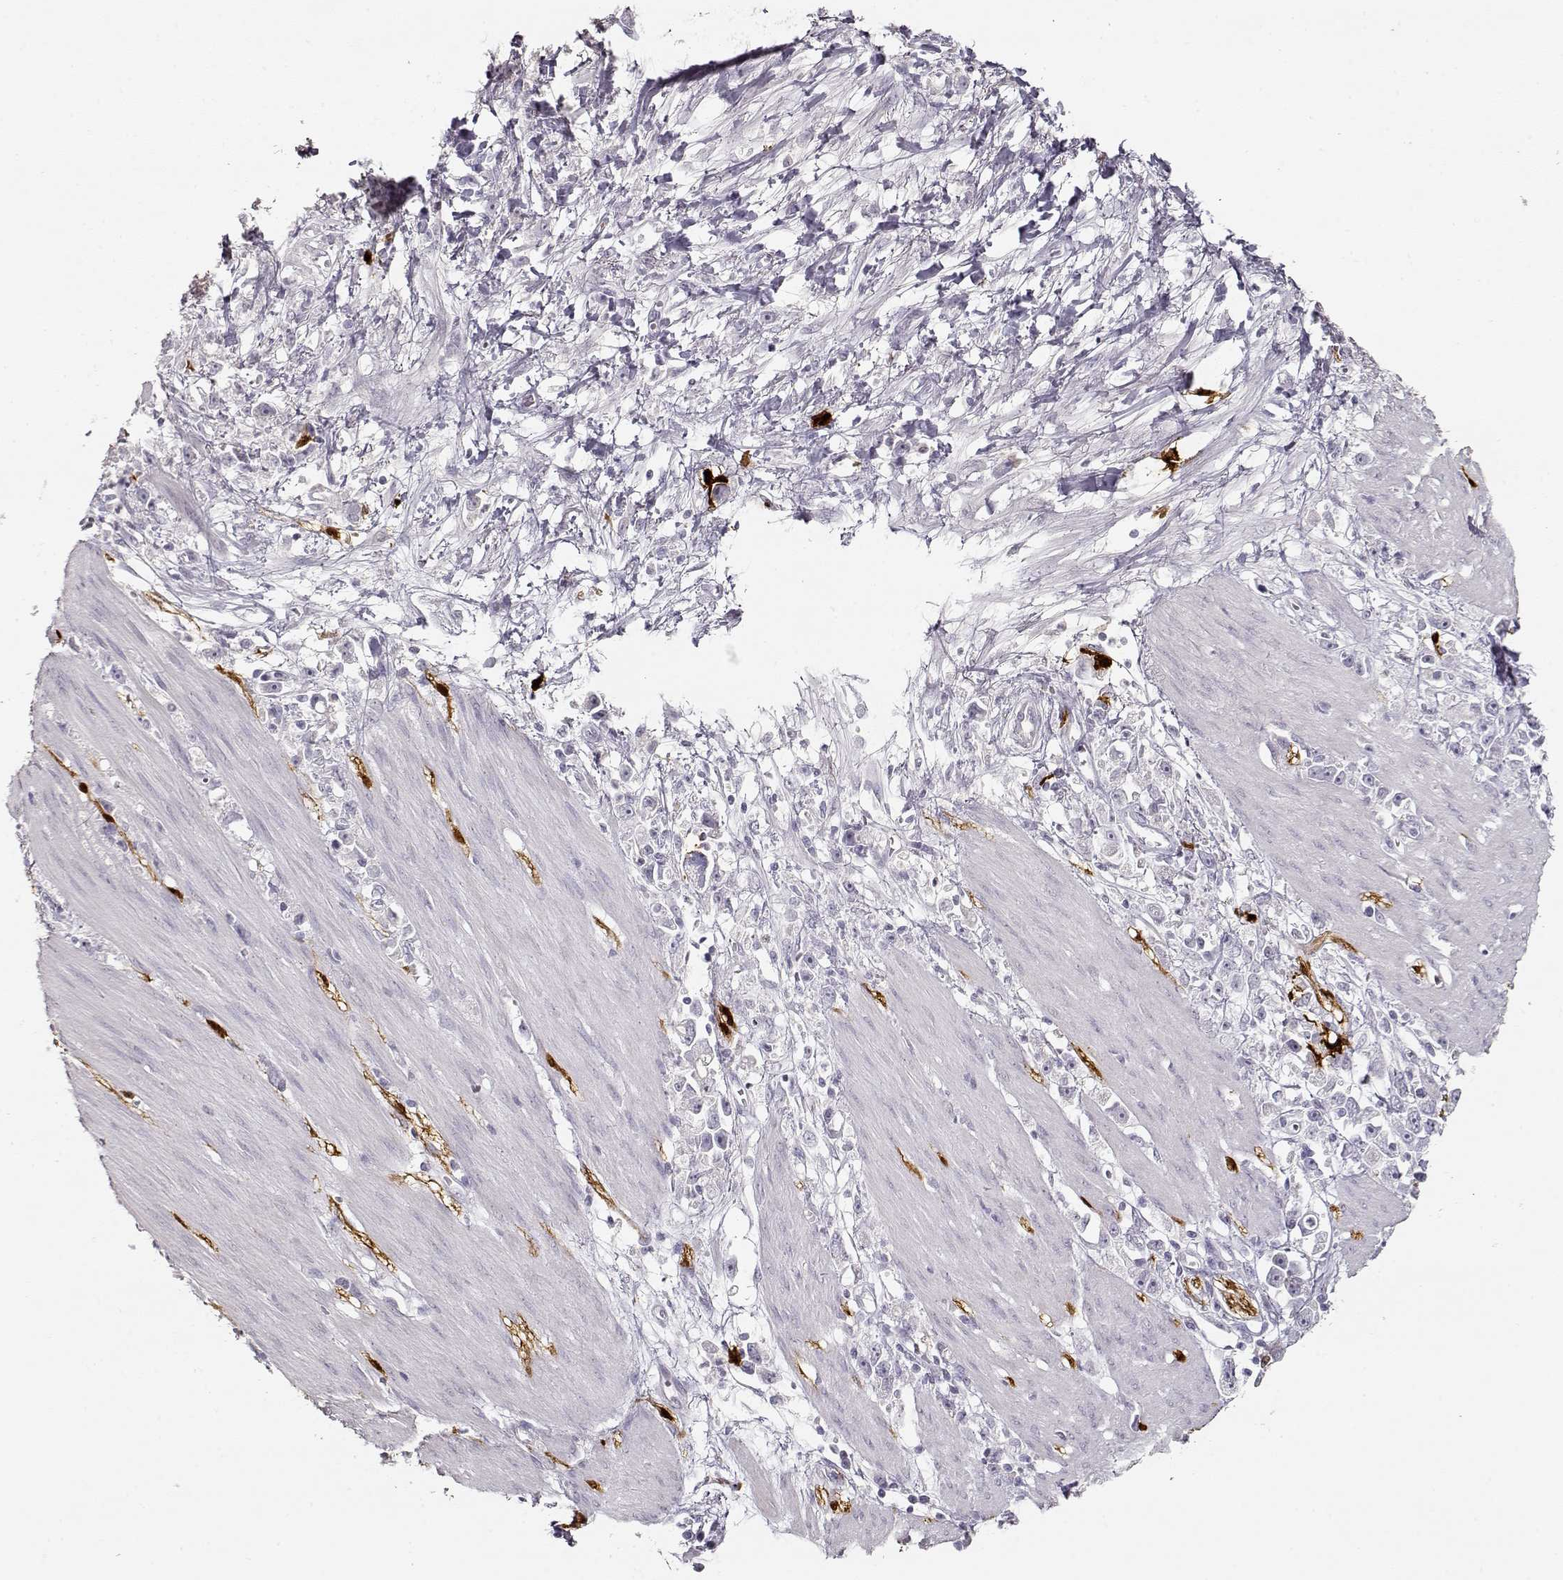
{"staining": {"intensity": "negative", "quantity": "none", "location": "none"}, "tissue": "stomach cancer", "cell_type": "Tumor cells", "image_type": "cancer", "snomed": [{"axis": "morphology", "description": "Adenocarcinoma, NOS"}, {"axis": "topography", "description": "Stomach"}], "caption": "Tumor cells show no significant staining in stomach cancer.", "gene": "S100B", "patient": {"sex": "female", "age": 59}}